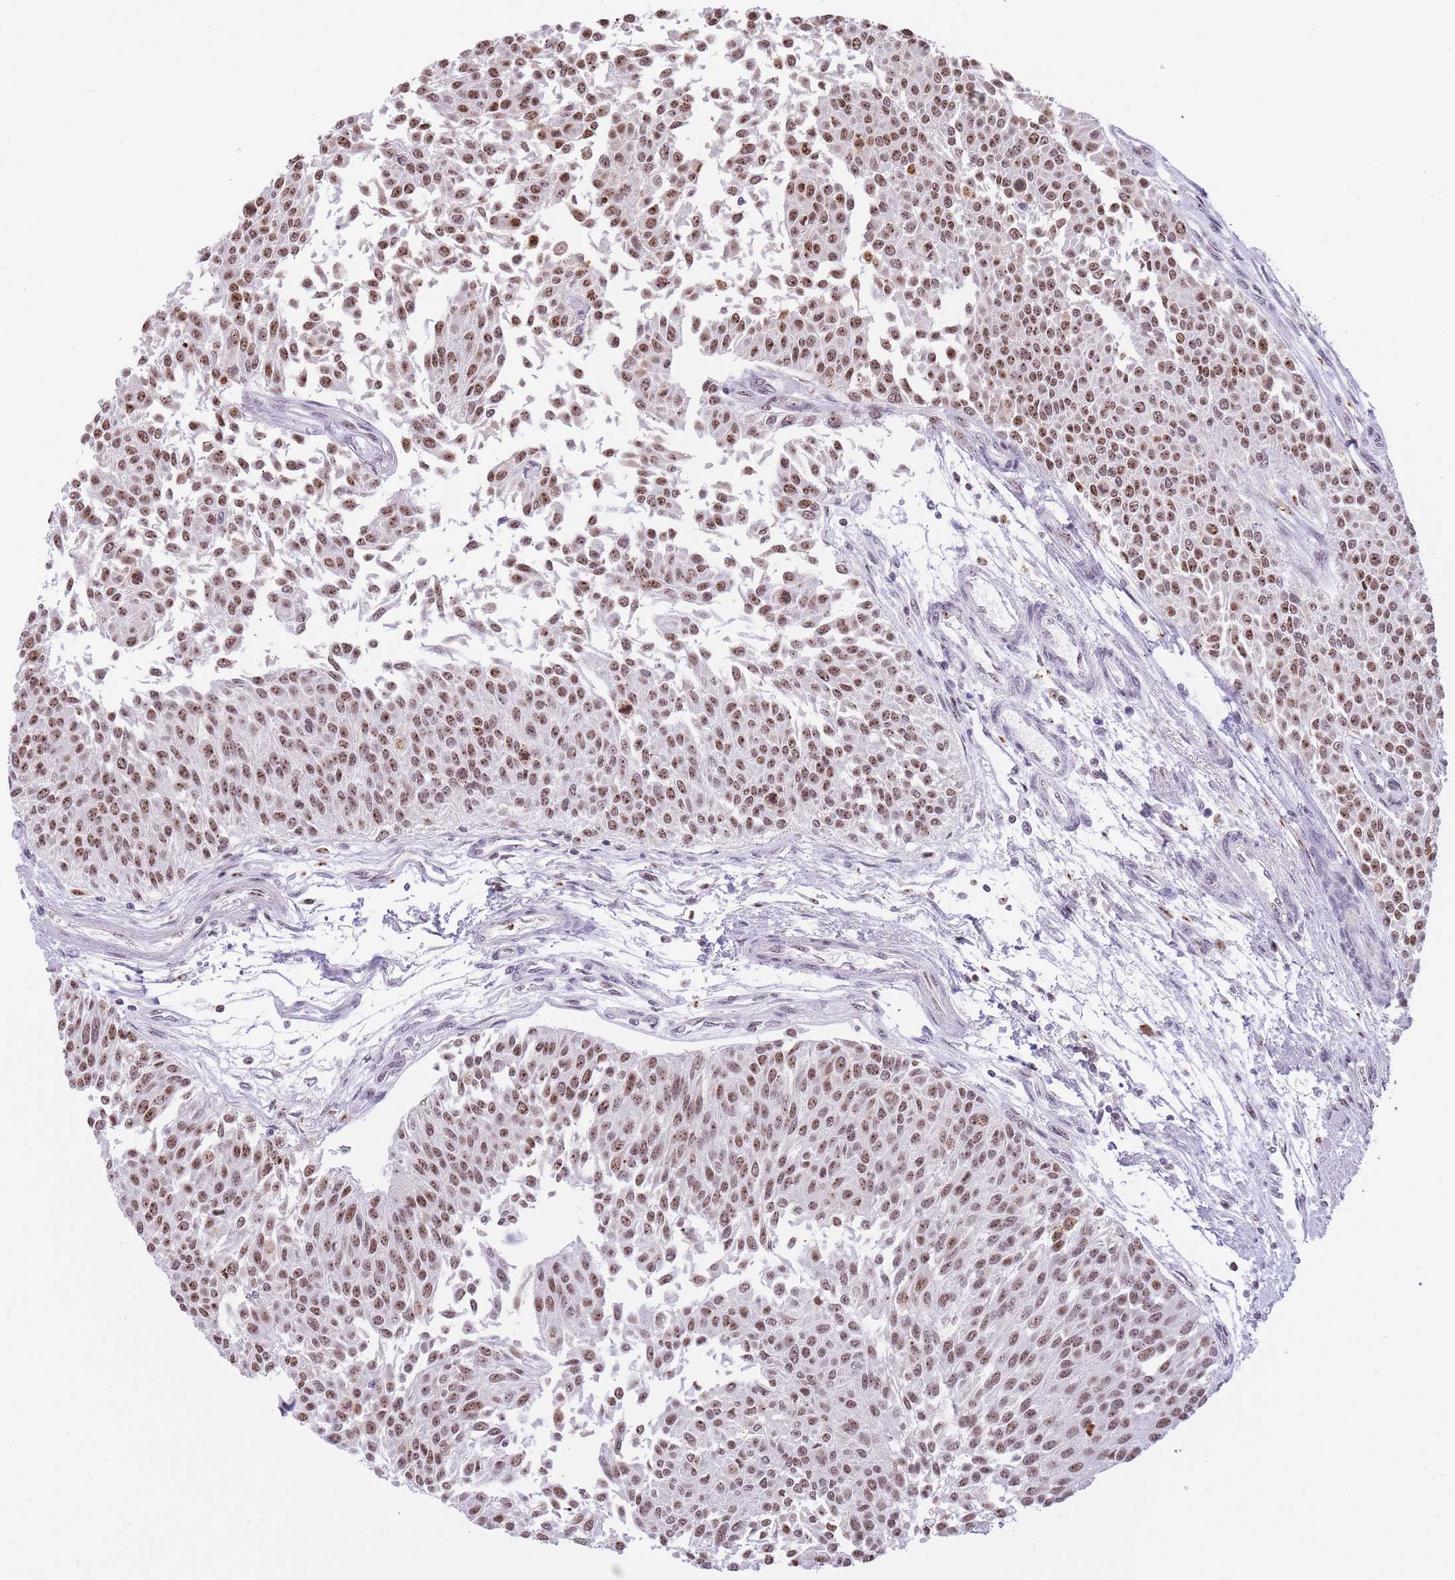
{"staining": {"intensity": "moderate", "quantity": ">75%", "location": "nuclear"}, "tissue": "urothelial cancer", "cell_type": "Tumor cells", "image_type": "cancer", "snomed": [{"axis": "morphology", "description": "Urothelial carcinoma, NOS"}, {"axis": "topography", "description": "Urinary bladder"}], "caption": "IHC of transitional cell carcinoma shows medium levels of moderate nuclear staining in approximately >75% of tumor cells.", "gene": "EVC2", "patient": {"sex": "male", "age": 55}}